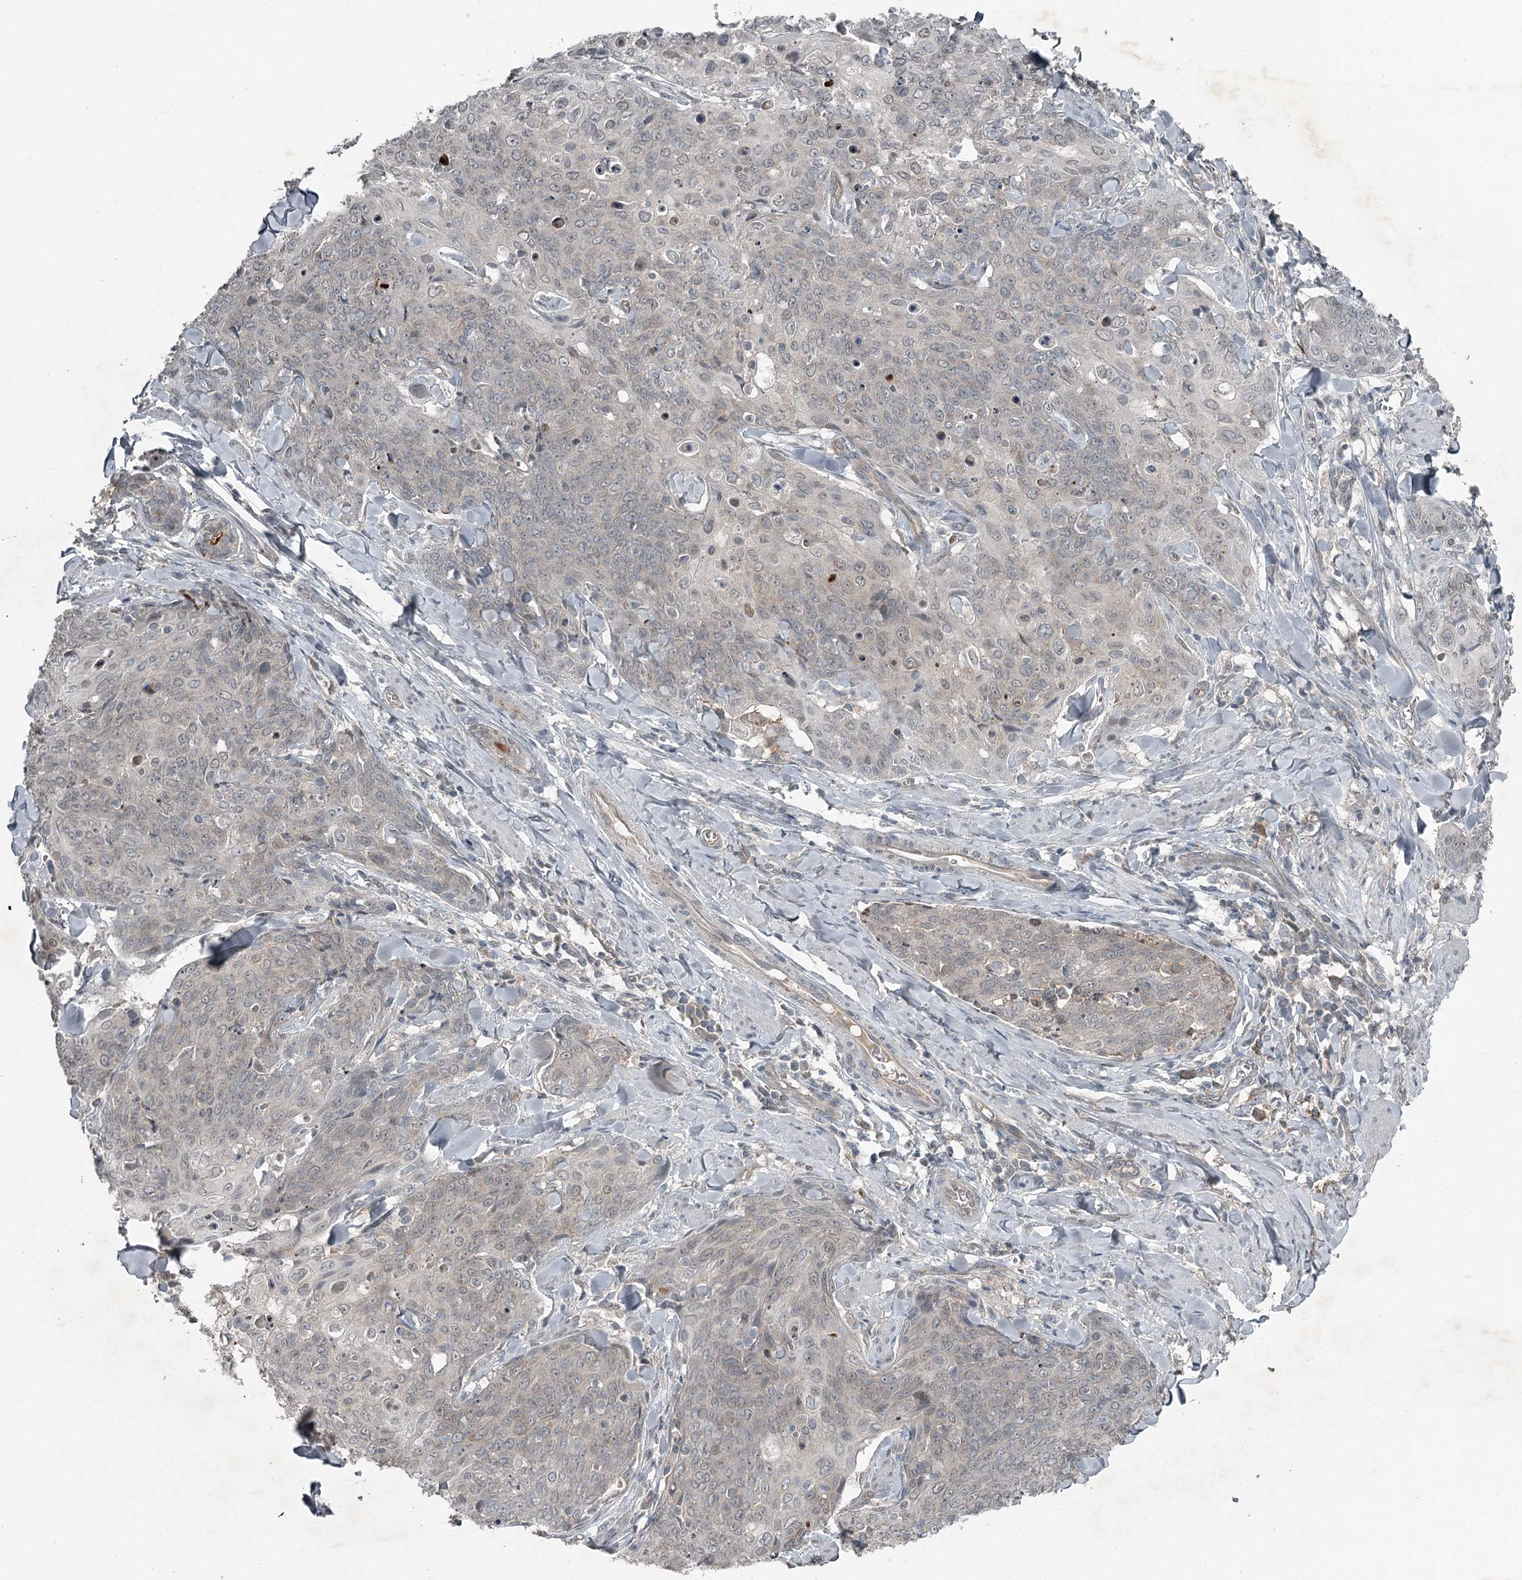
{"staining": {"intensity": "negative", "quantity": "none", "location": "none"}, "tissue": "skin cancer", "cell_type": "Tumor cells", "image_type": "cancer", "snomed": [{"axis": "morphology", "description": "Squamous cell carcinoma, NOS"}, {"axis": "topography", "description": "Skin"}, {"axis": "topography", "description": "Vulva"}], "caption": "Immunohistochemical staining of skin cancer (squamous cell carcinoma) shows no significant positivity in tumor cells.", "gene": "SLC39A8", "patient": {"sex": "female", "age": 85}}